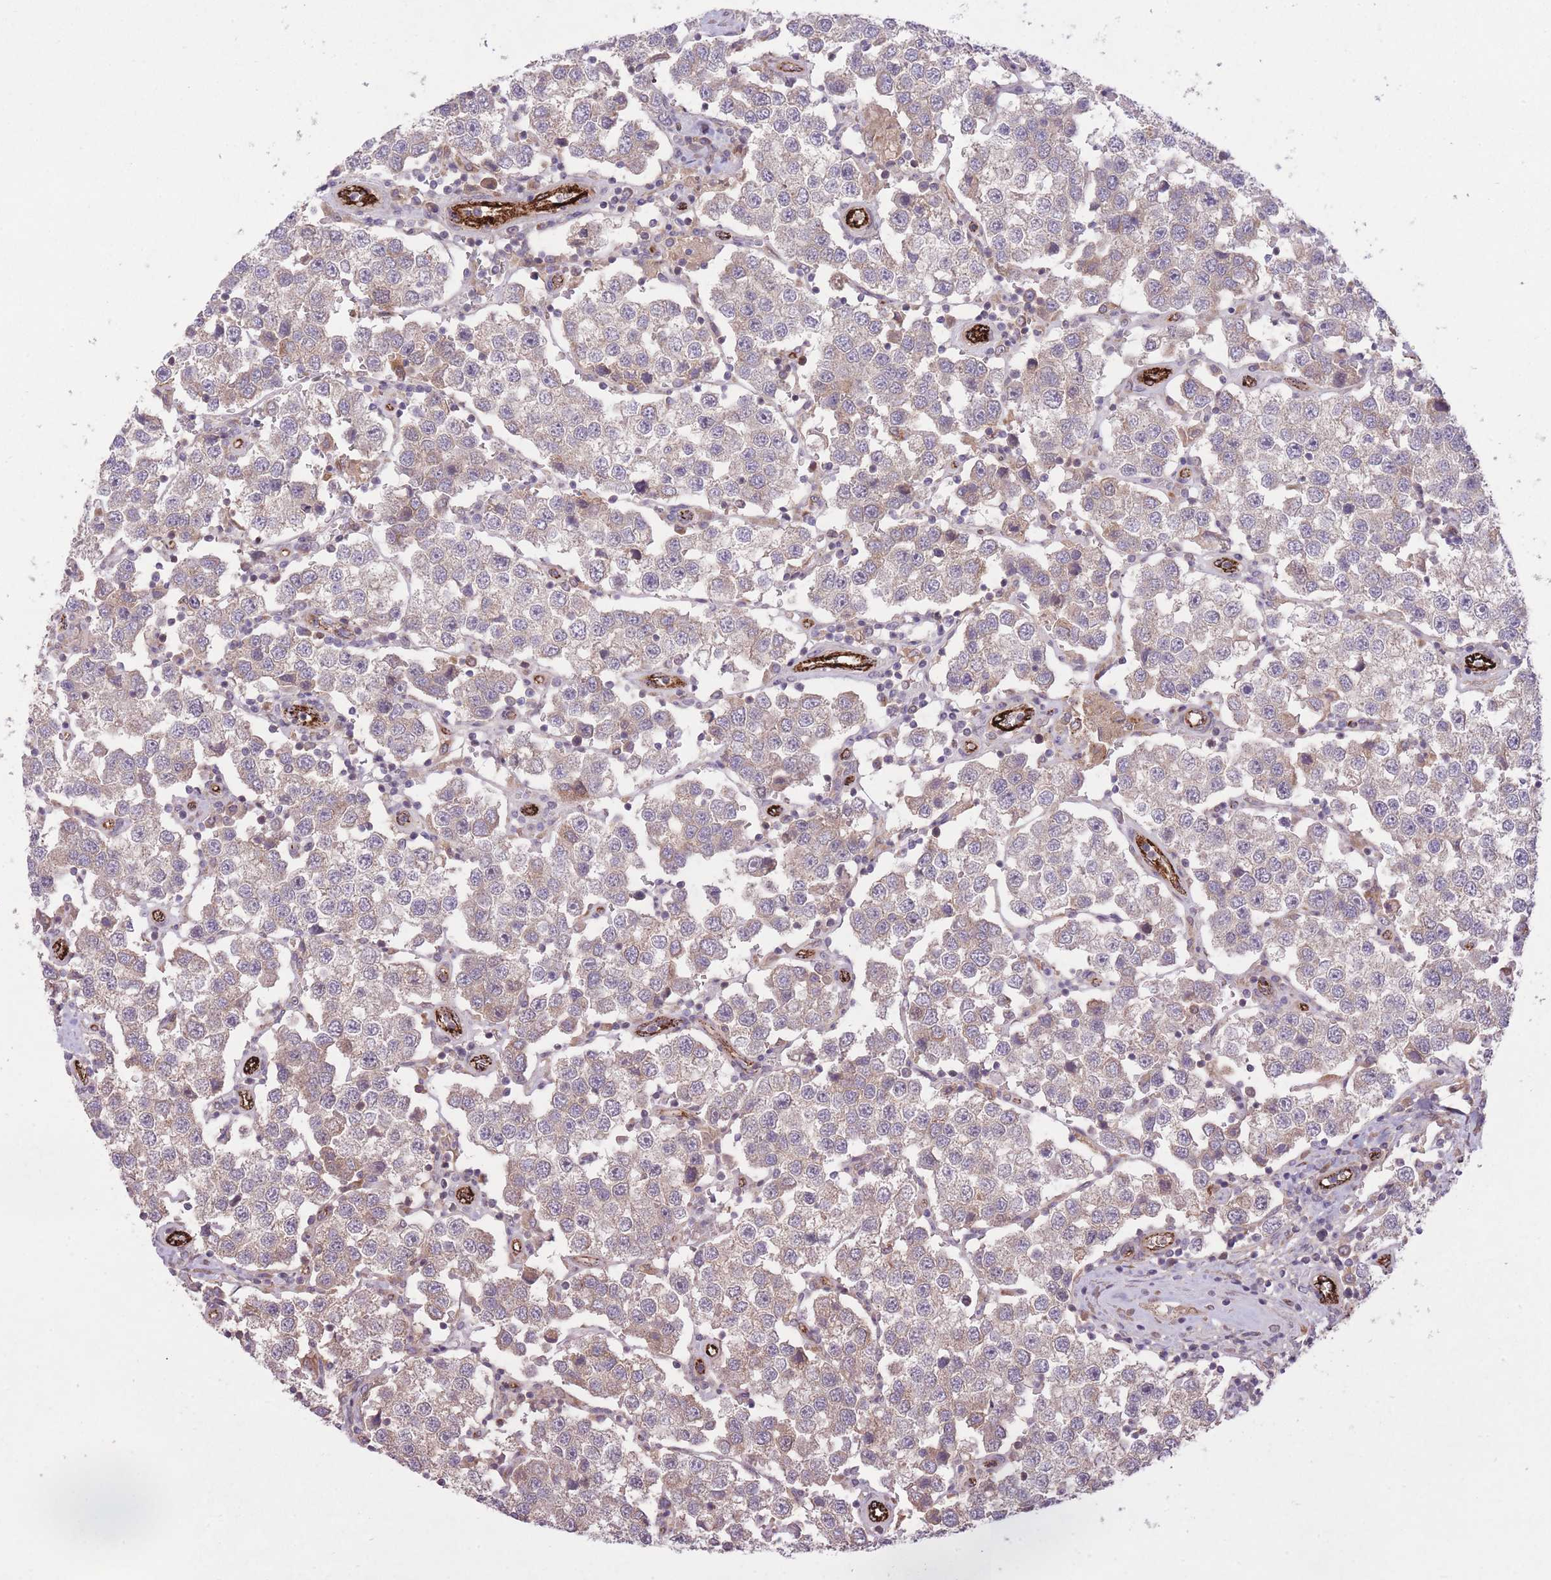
{"staining": {"intensity": "weak", "quantity": "25%-75%", "location": "cytoplasmic/membranous"}, "tissue": "testis cancer", "cell_type": "Tumor cells", "image_type": "cancer", "snomed": [{"axis": "morphology", "description": "Seminoma, NOS"}, {"axis": "topography", "description": "Testis"}], "caption": "Weak cytoplasmic/membranous positivity for a protein is appreciated in approximately 25%-75% of tumor cells of testis seminoma using immunohistochemistry.", "gene": "CISH", "patient": {"sex": "male", "age": 37}}